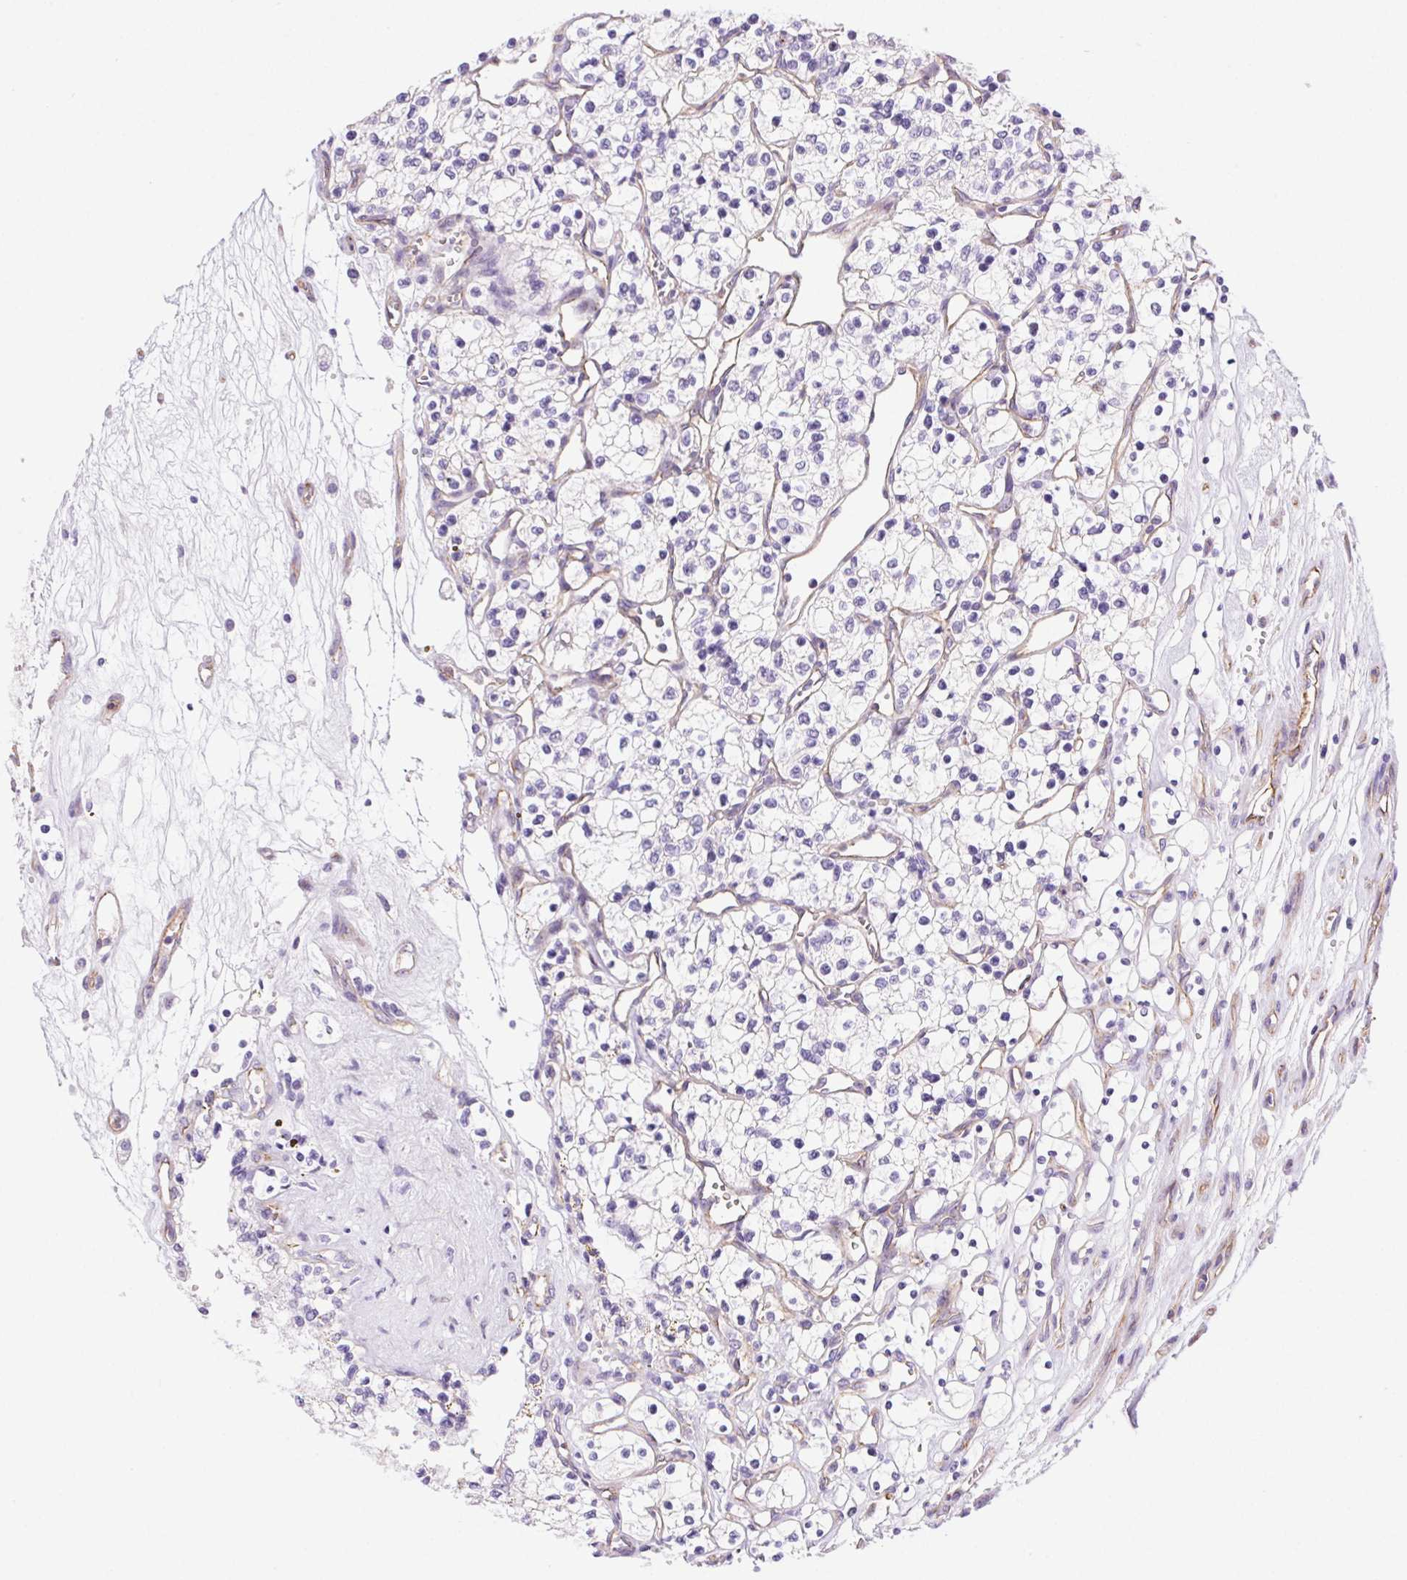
{"staining": {"intensity": "negative", "quantity": "none", "location": "none"}, "tissue": "renal cancer", "cell_type": "Tumor cells", "image_type": "cancer", "snomed": [{"axis": "morphology", "description": "Adenocarcinoma, NOS"}, {"axis": "topography", "description": "Kidney"}], "caption": "Human adenocarcinoma (renal) stained for a protein using immunohistochemistry (IHC) reveals no expression in tumor cells.", "gene": "SHCBP1L", "patient": {"sex": "female", "age": 69}}